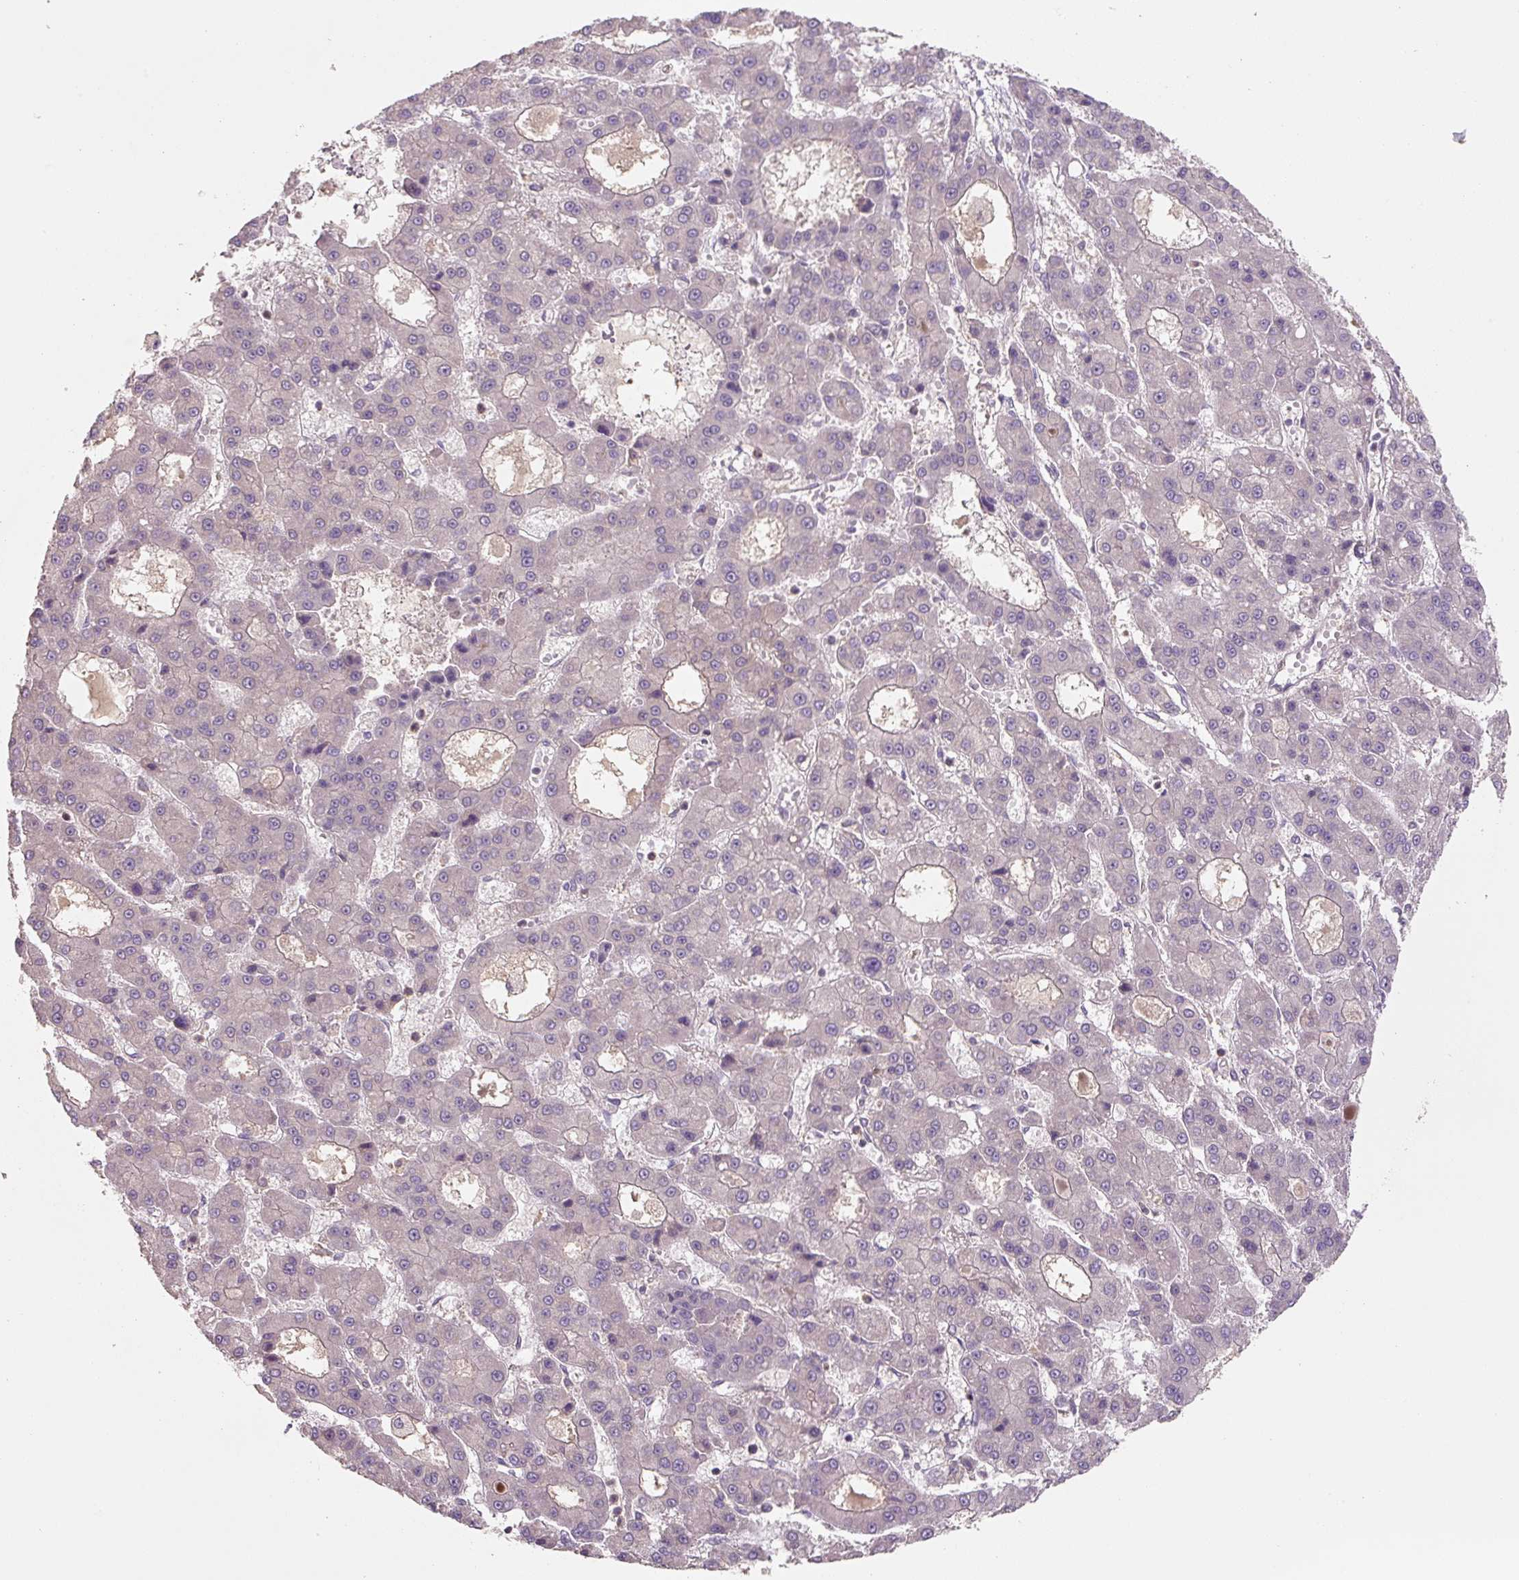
{"staining": {"intensity": "weak", "quantity": "<25%", "location": "cytoplasmic/membranous"}, "tissue": "liver cancer", "cell_type": "Tumor cells", "image_type": "cancer", "snomed": [{"axis": "morphology", "description": "Carcinoma, Hepatocellular, NOS"}, {"axis": "topography", "description": "Liver"}], "caption": "Tumor cells show no significant positivity in hepatocellular carcinoma (liver).", "gene": "C2orf73", "patient": {"sex": "male", "age": 70}}